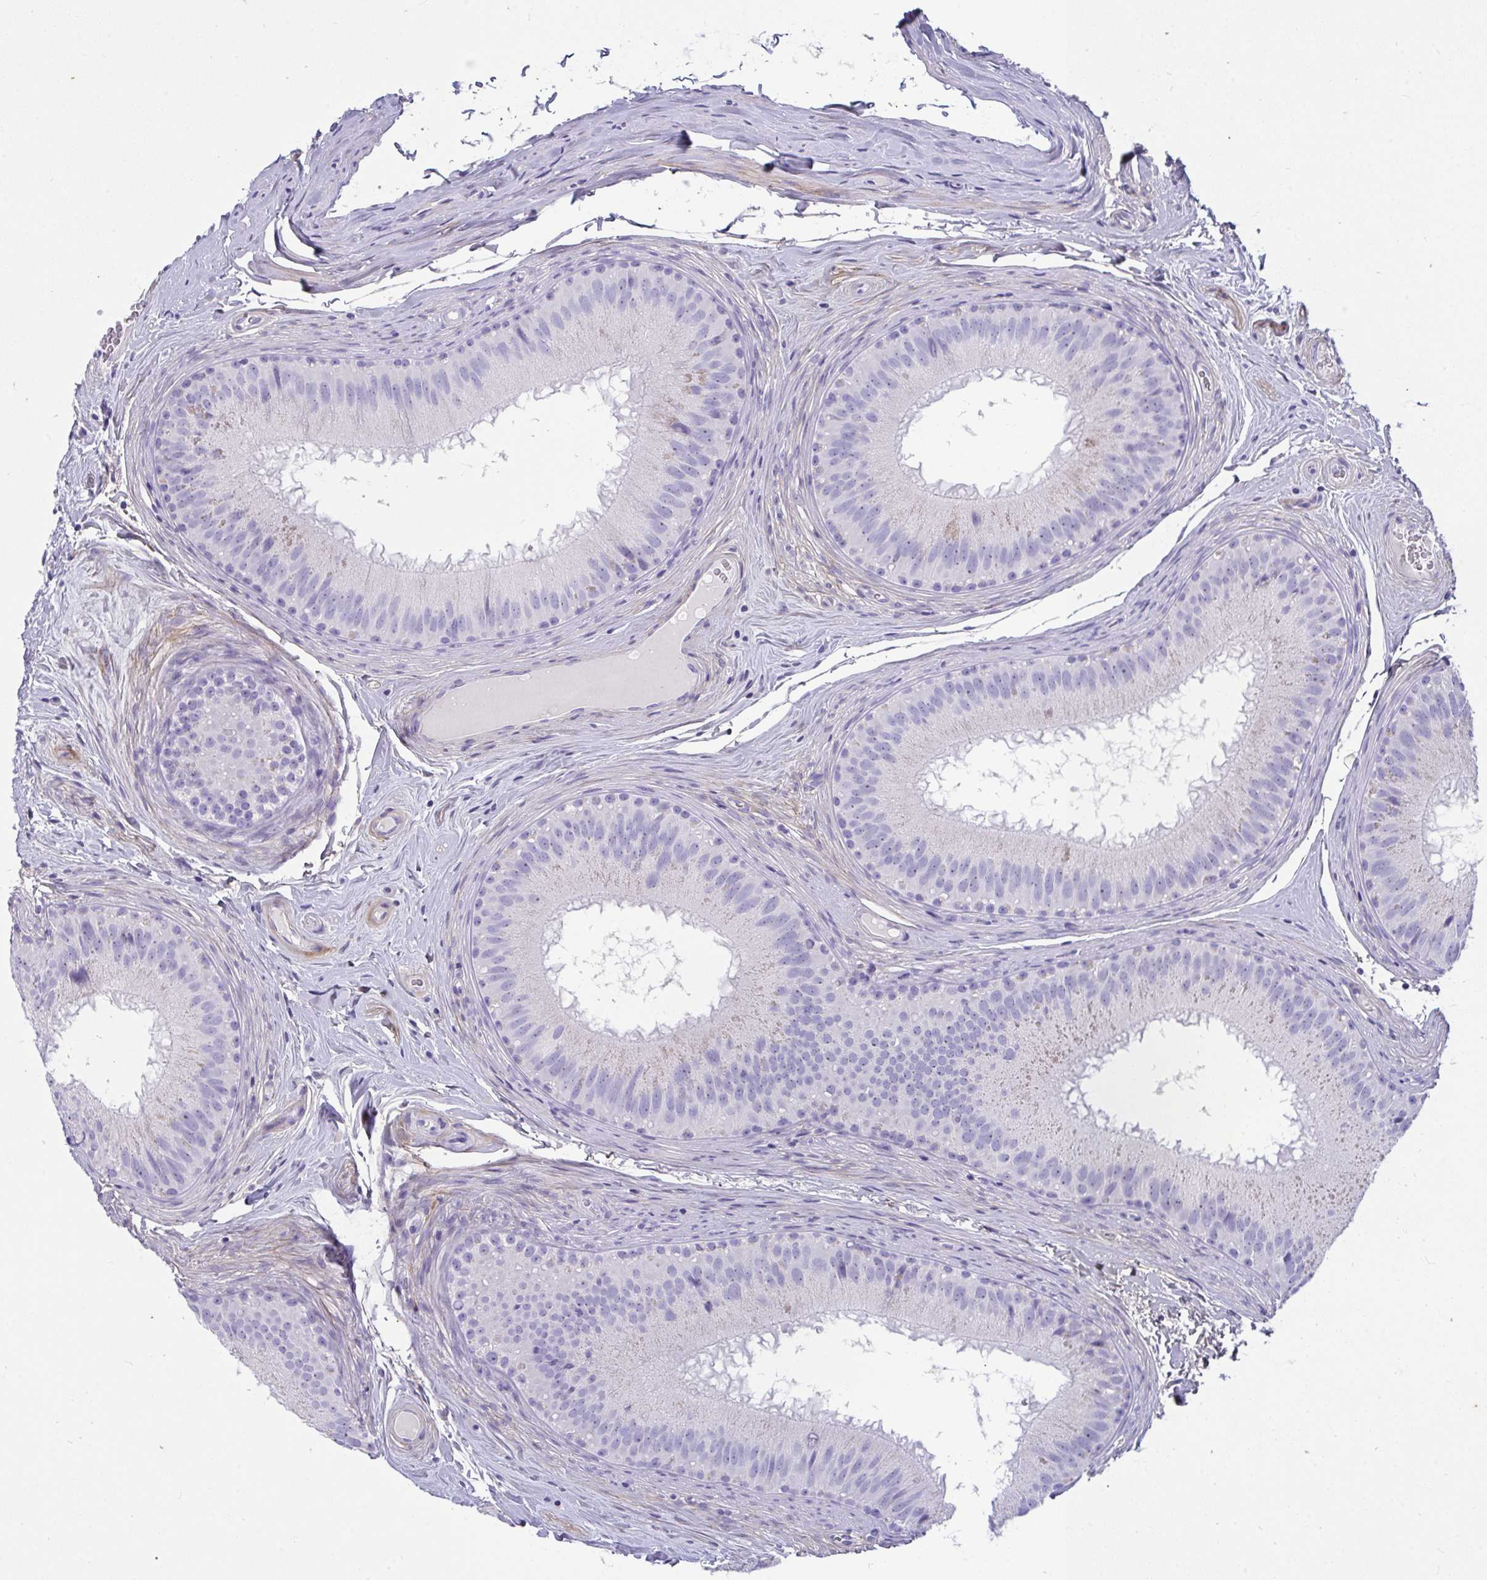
{"staining": {"intensity": "negative", "quantity": "none", "location": "none"}, "tissue": "epididymis", "cell_type": "Glandular cells", "image_type": "normal", "snomed": [{"axis": "morphology", "description": "Normal tissue, NOS"}, {"axis": "topography", "description": "Epididymis"}], "caption": "IHC of benign human epididymis shows no staining in glandular cells.", "gene": "LHFPL6", "patient": {"sex": "male", "age": 44}}